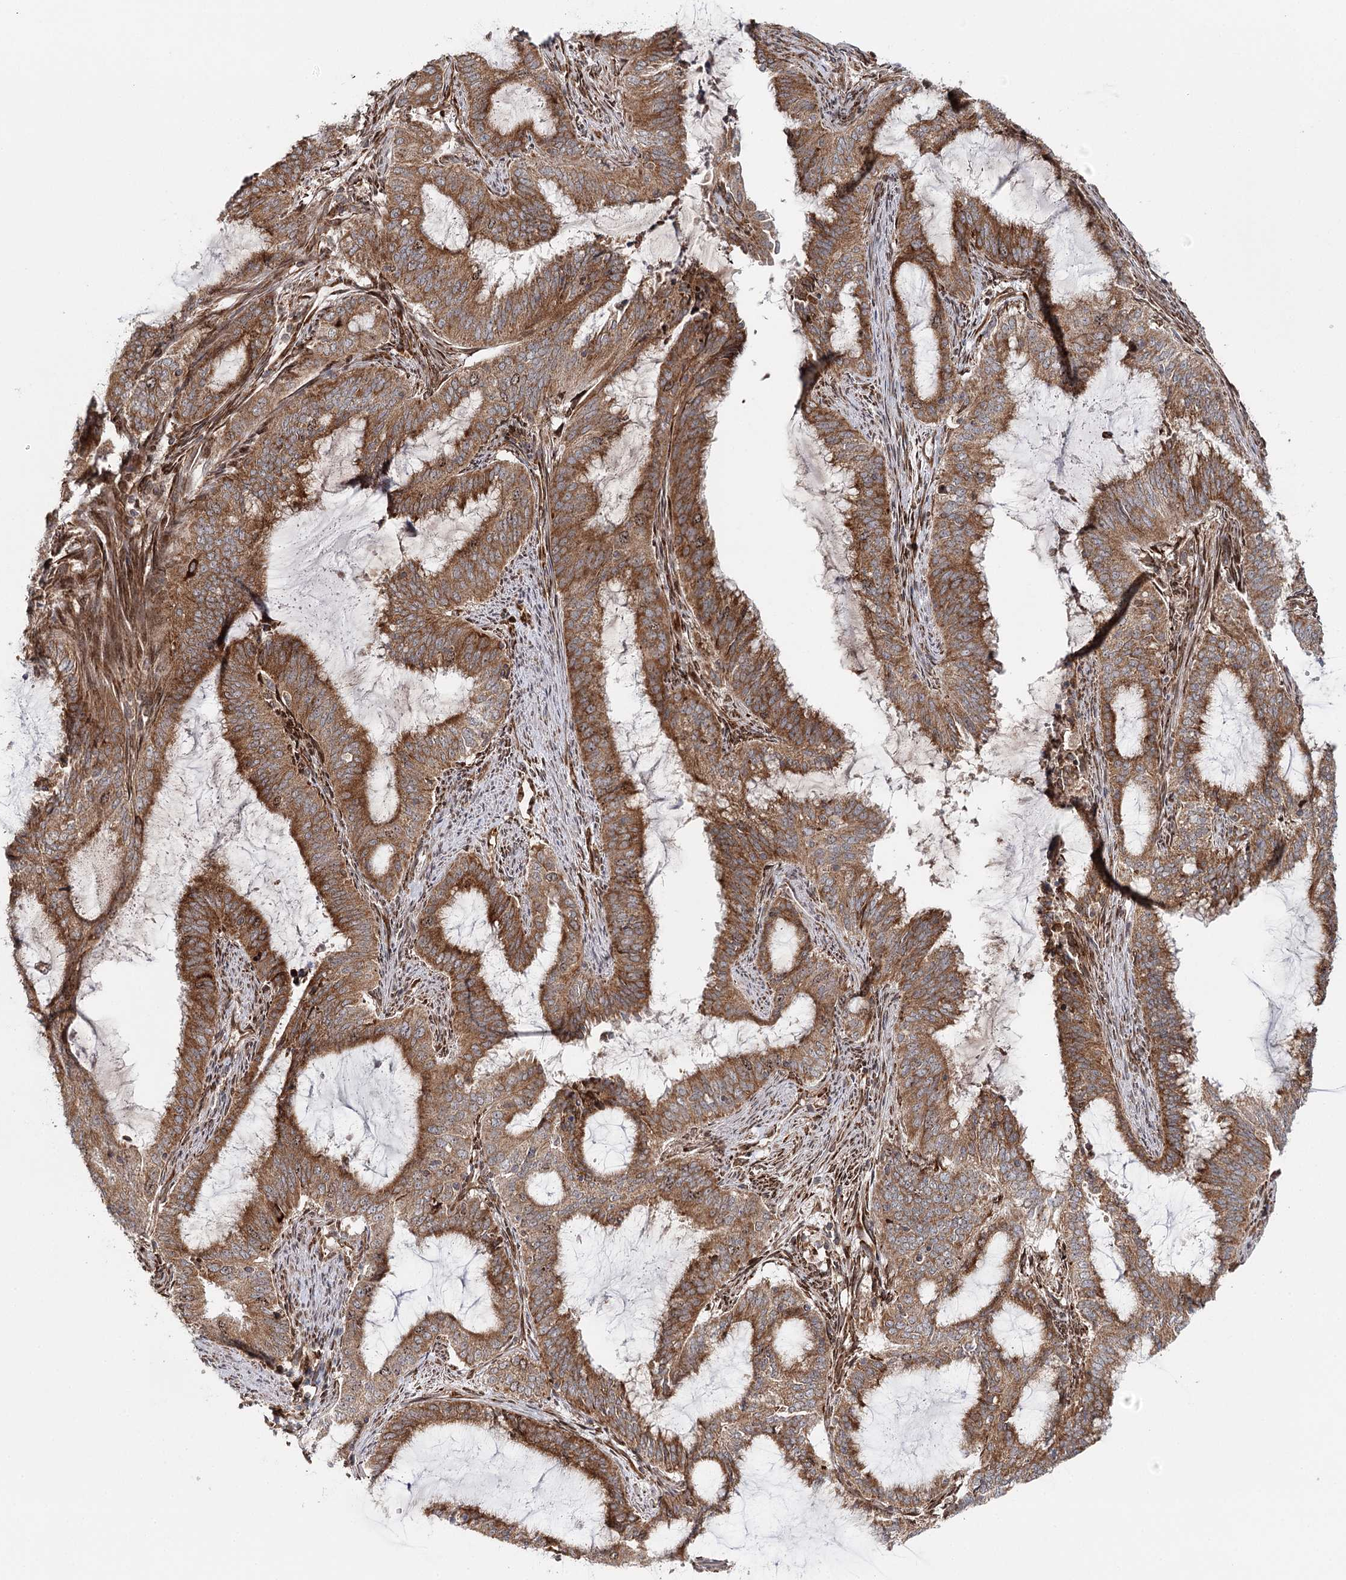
{"staining": {"intensity": "moderate", "quantity": ">75%", "location": "cytoplasmic/membranous"}, "tissue": "endometrial cancer", "cell_type": "Tumor cells", "image_type": "cancer", "snomed": [{"axis": "morphology", "description": "Adenocarcinoma, NOS"}, {"axis": "topography", "description": "Endometrium"}], "caption": "Endometrial cancer tissue displays moderate cytoplasmic/membranous staining in about >75% of tumor cells, visualized by immunohistochemistry.", "gene": "MKNK1", "patient": {"sex": "female", "age": 51}}